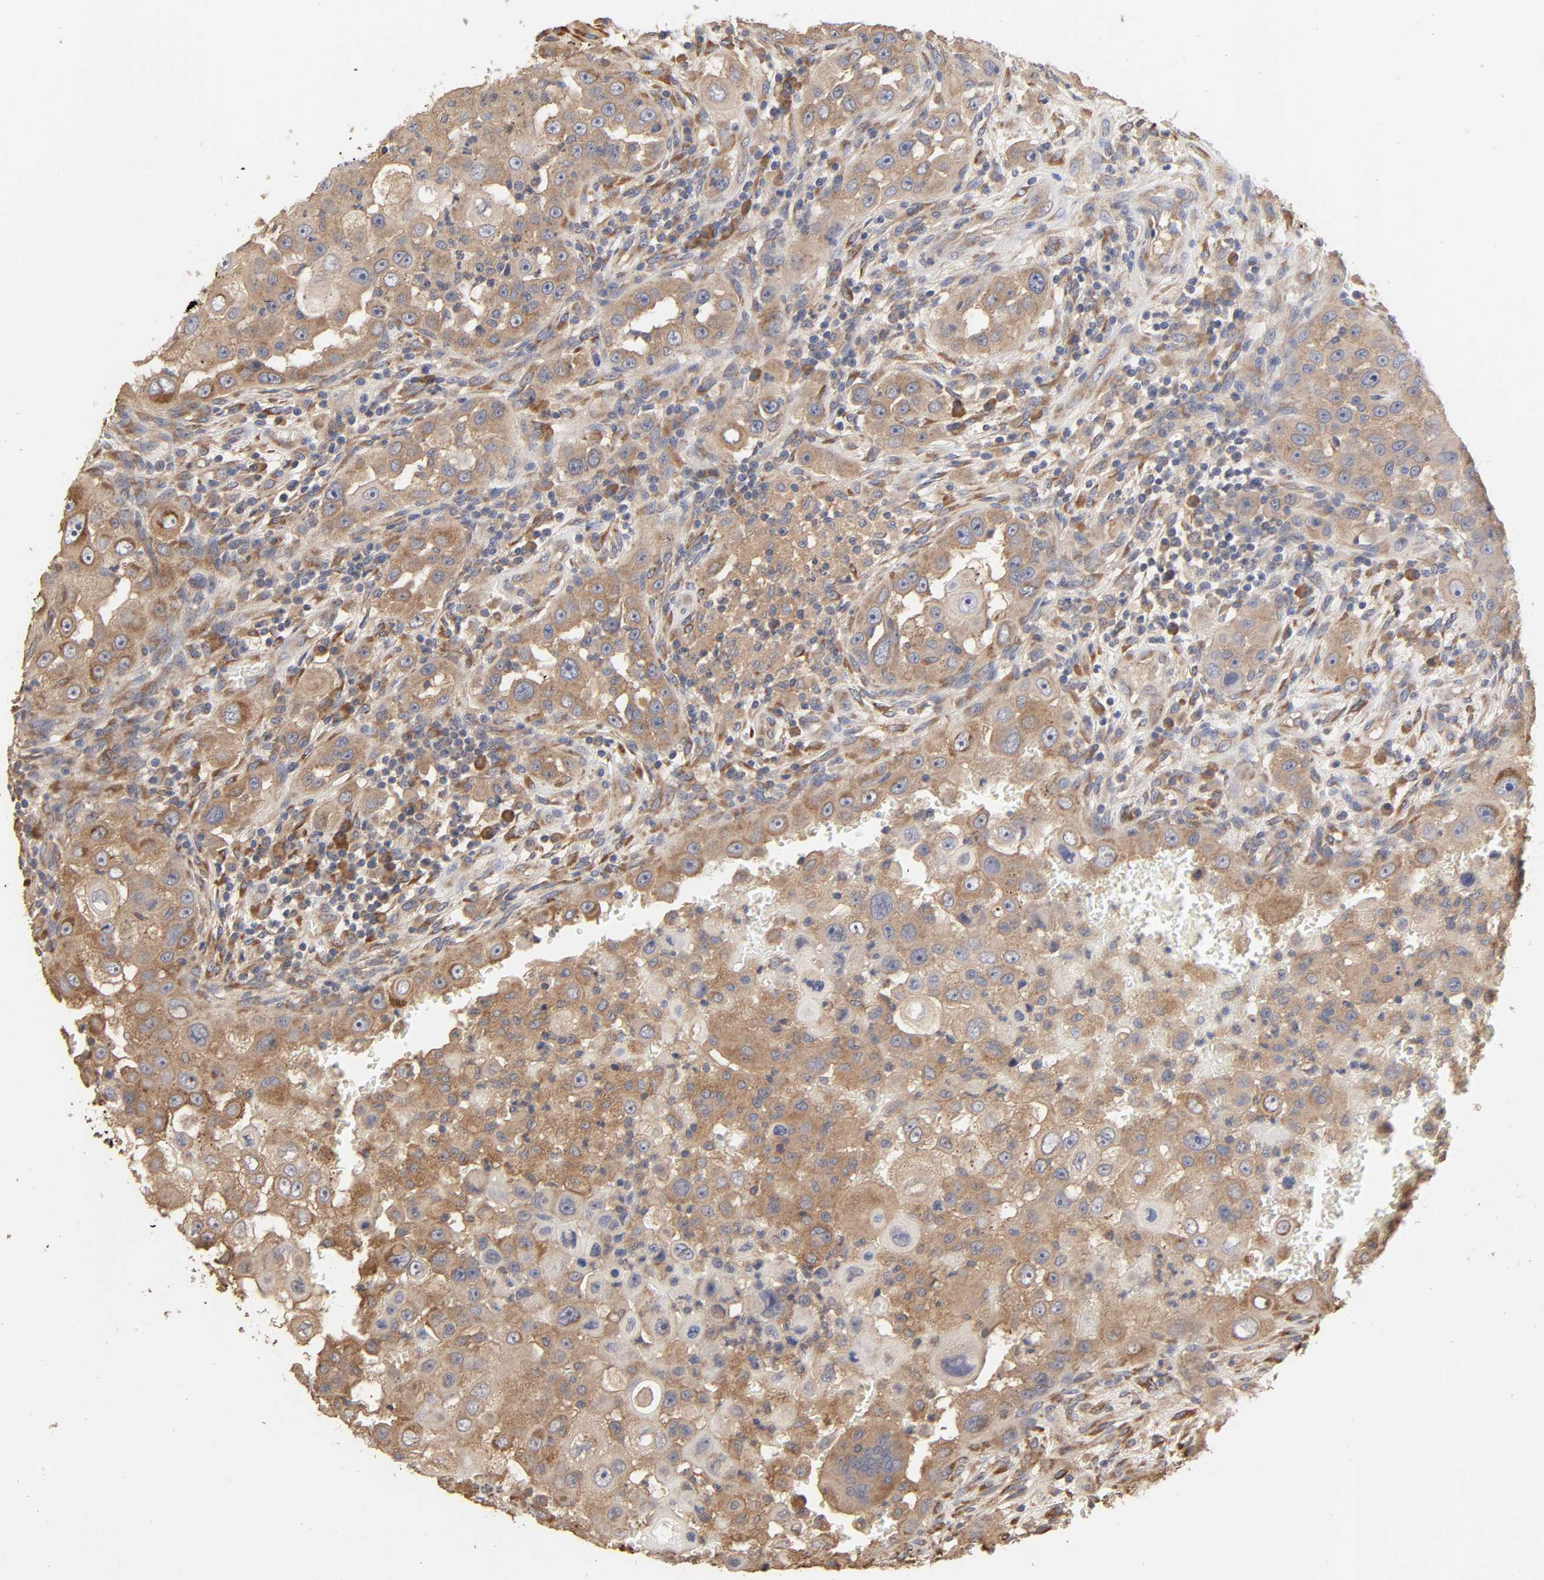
{"staining": {"intensity": "moderate", "quantity": ">75%", "location": "cytoplasmic/membranous"}, "tissue": "head and neck cancer", "cell_type": "Tumor cells", "image_type": "cancer", "snomed": [{"axis": "morphology", "description": "Carcinoma, NOS"}, {"axis": "topography", "description": "Head-Neck"}], "caption": "Carcinoma (head and neck) was stained to show a protein in brown. There is medium levels of moderate cytoplasmic/membranous staining in about >75% of tumor cells.", "gene": "EIF4G2", "patient": {"sex": "male", "age": 87}}